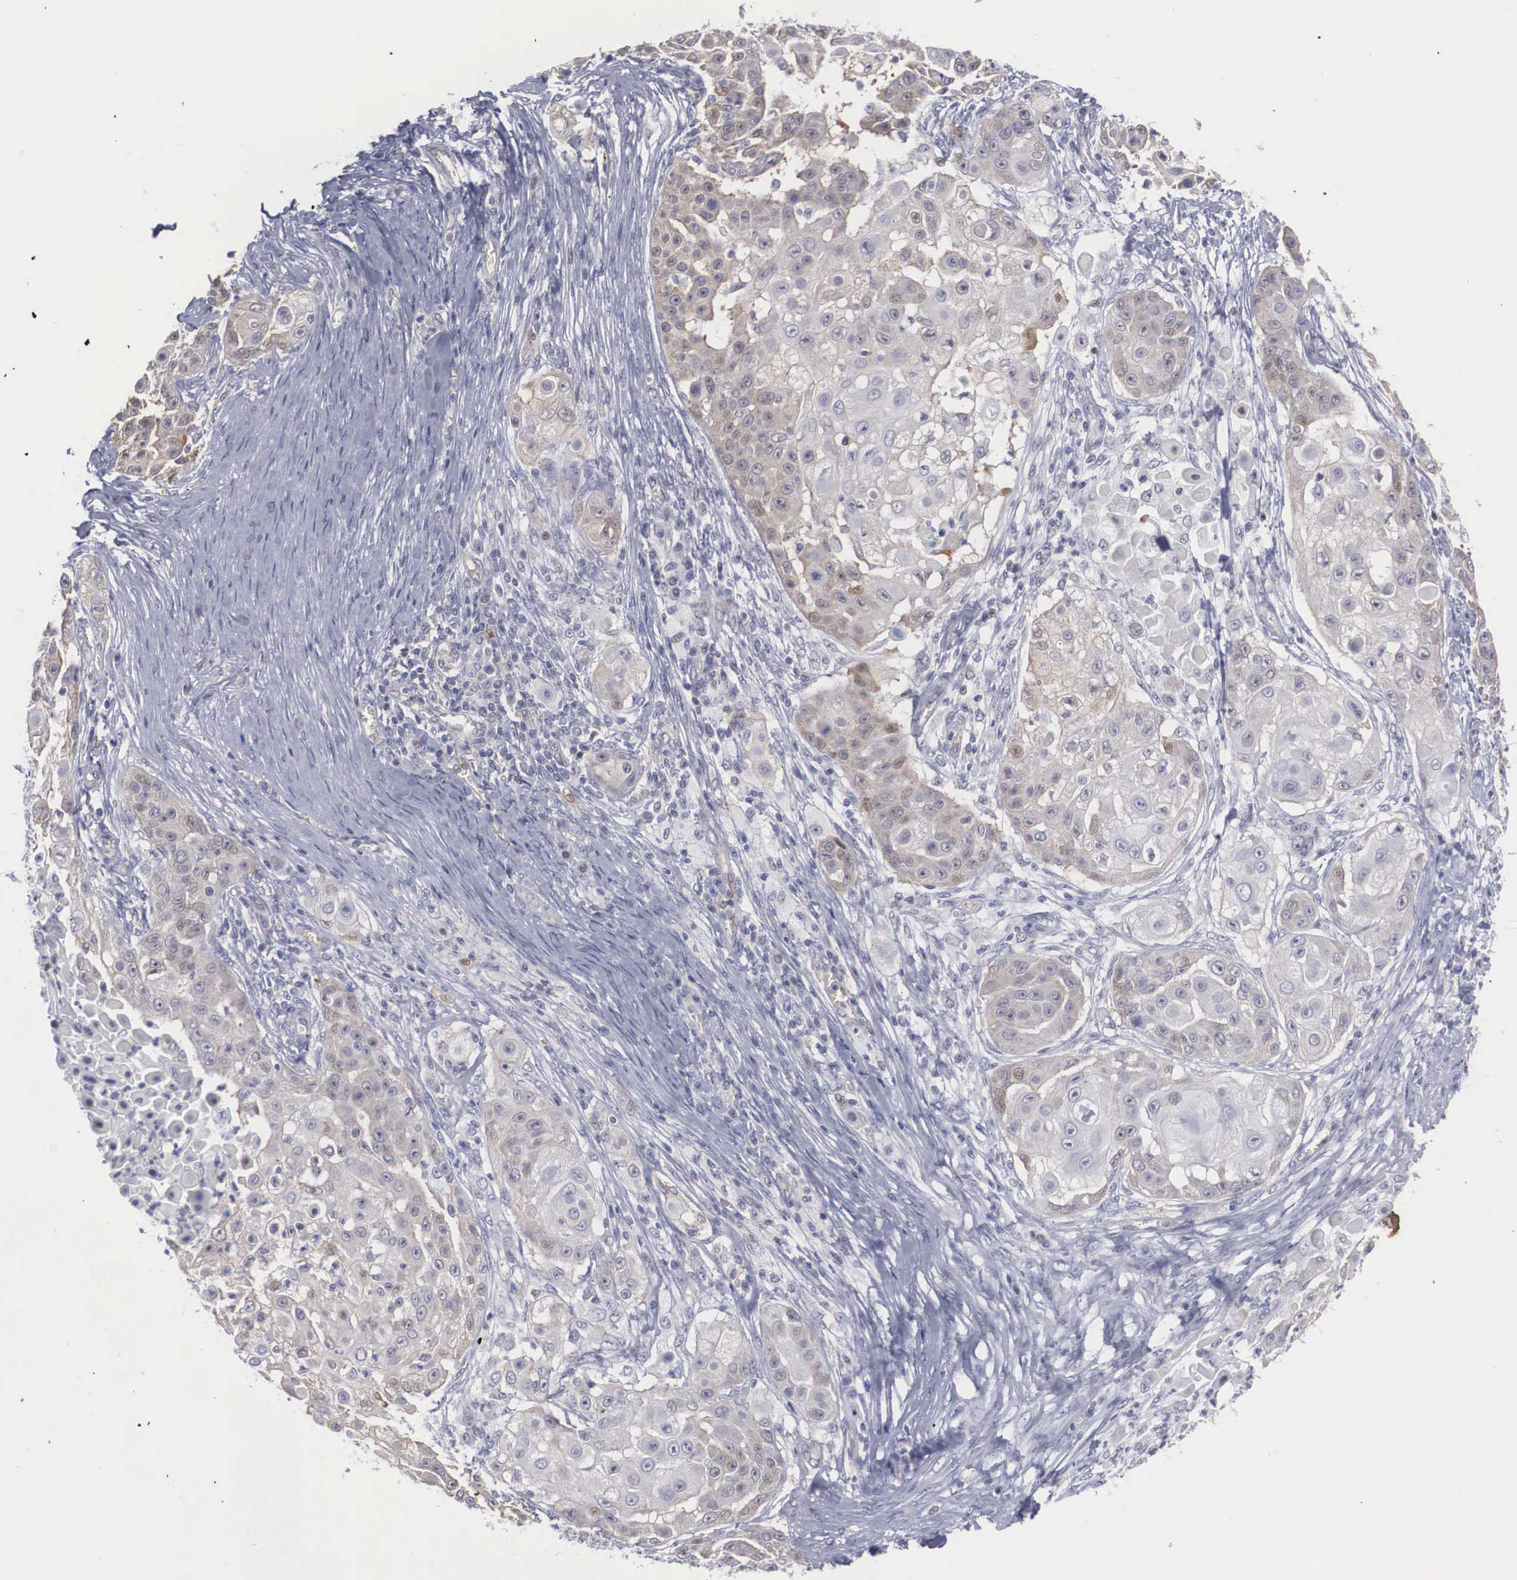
{"staining": {"intensity": "weak", "quantity": "25%-75%", "location": "cytoplasmic/membranous"}, "tissue": "skin cancer", "cell_type": "Tumor cells", "image_type": "cancer", "snomed": [{"axis": "morphology", "description": "Squamous cell carcinoma, NOS"}, {"axis": "topography", "description": "Skin"}], "caption": "Immunohistochemical staining of human squamous cell carcinoma (skin) demonstrates low levels of weak cytoplasmic/membranous protein positivity in about 25%-75% of tumor cells.", "gene": "RBPJ", "patient": {"sex": "female", "age": 57}}